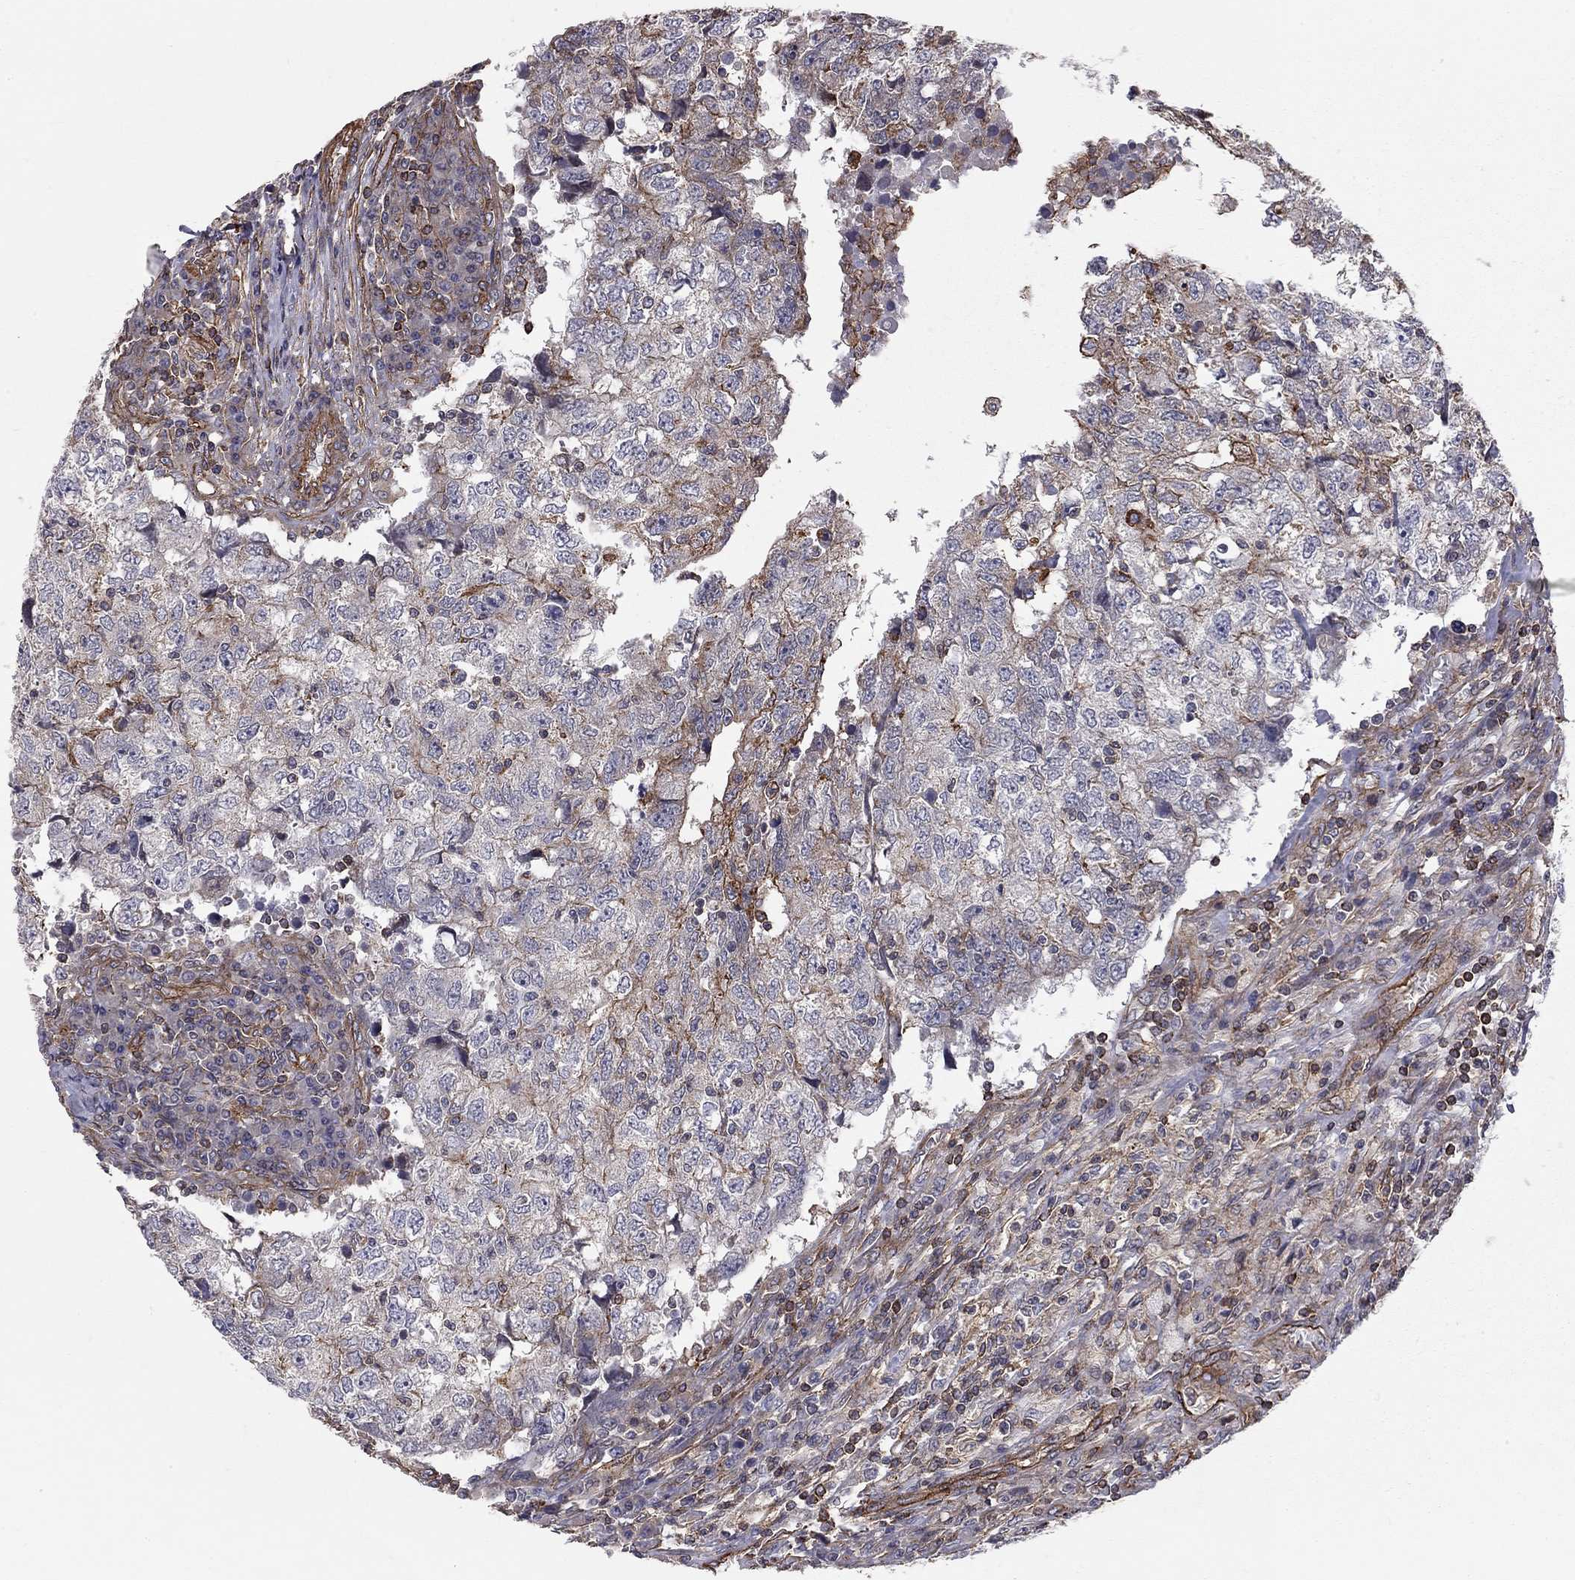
{"staining": {"intensity": "strong", "quantity": "<25%", "location": "cytoplasmic/membranous"}, "tissue": "breast cancer", "cell_type": "Tumor cells", "image_type": "cancer", "snomed": [{"axis": "morphology", "description": "Duct carcinoma"}, {"axis": "topography", "description": "Breast"}], "caption": "A high-resolution micrograph shows immunohistochemistry (IHC) staining of breast cancer, which displays strong cytoplasmic/membranous expression in about <25% of tumor cells.", "gene": "RASEF", "patient": {"sex": "female", "age": 30}}